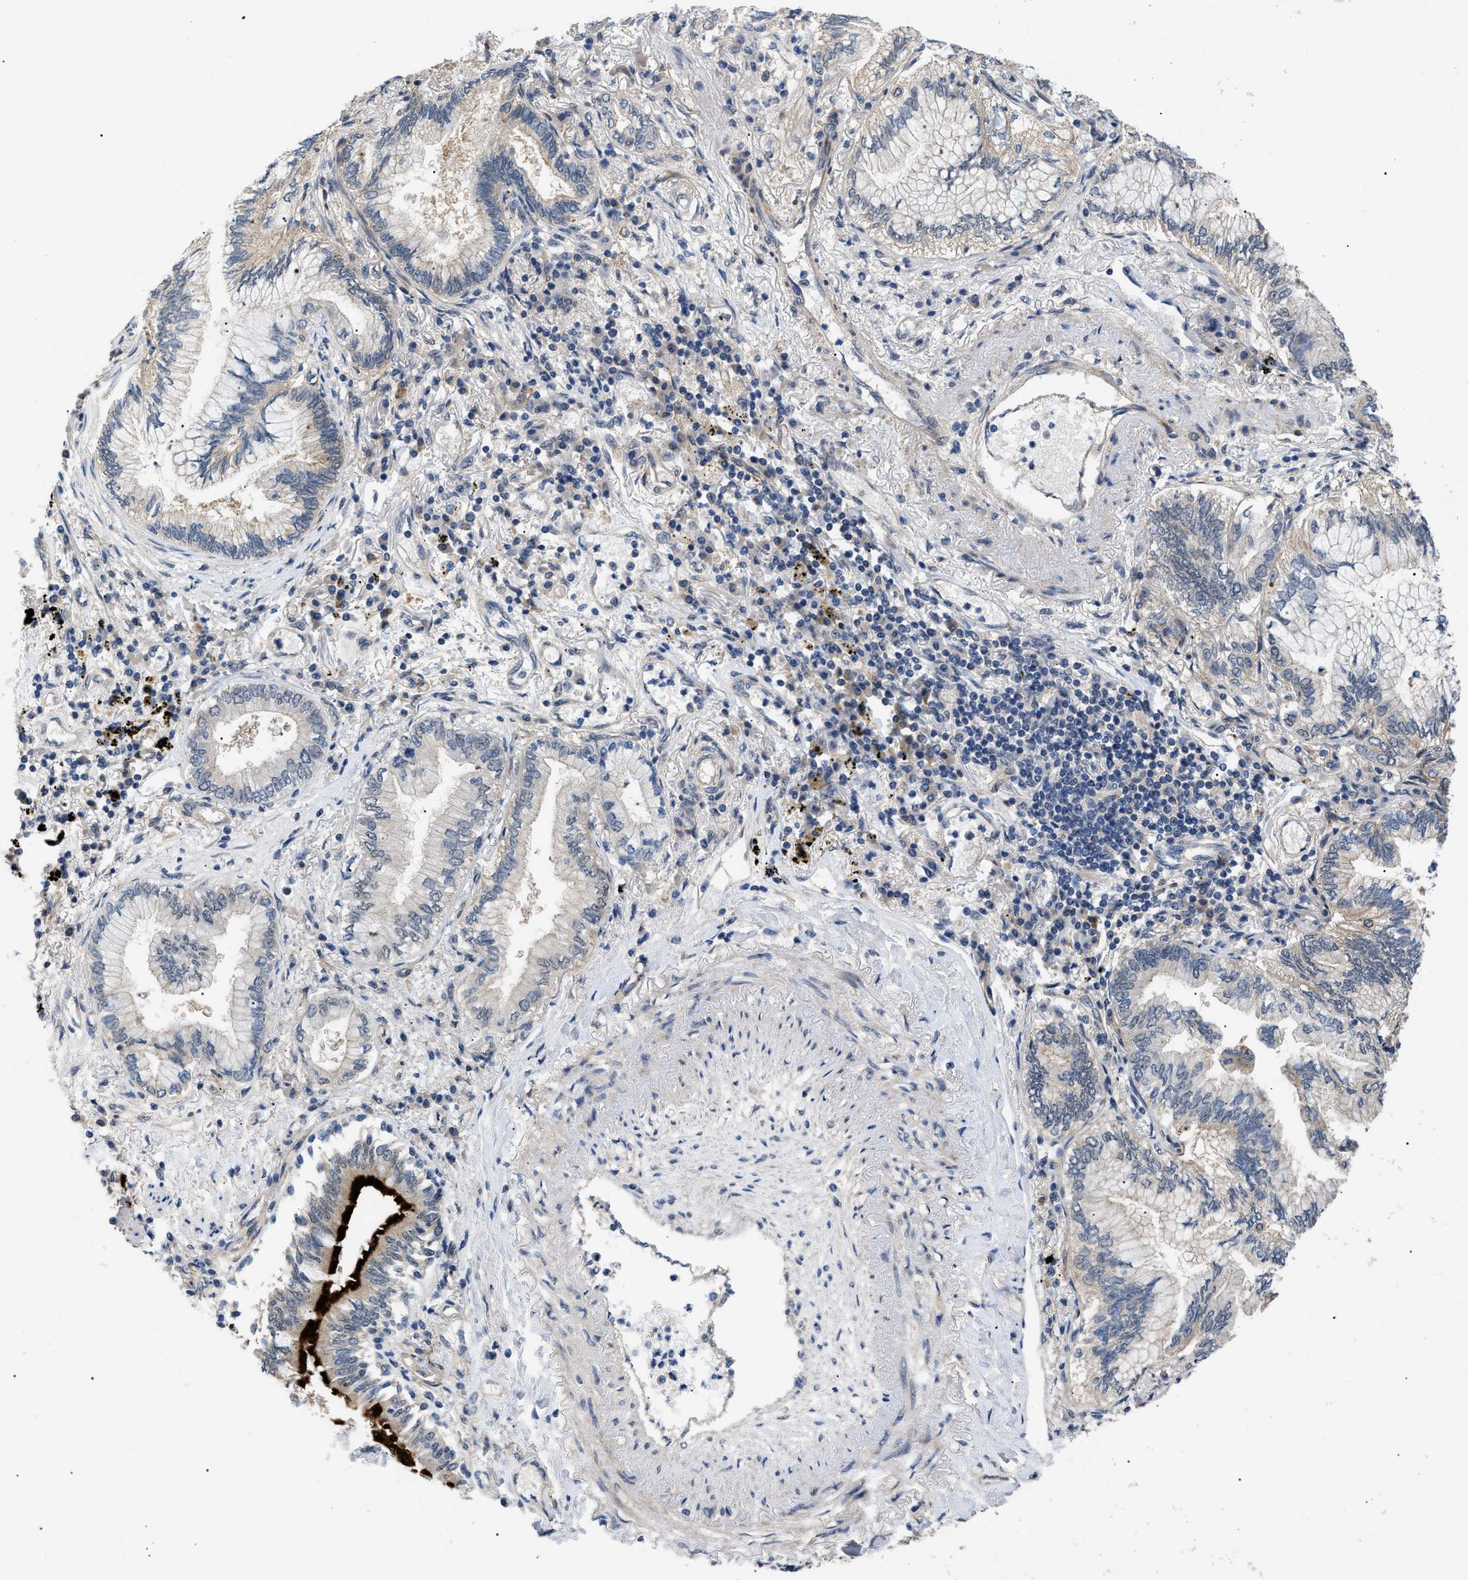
{"staining": {"intensity": "negative", "quantity": "none", "location": "none"}, "tissue": "lung cancer", "cell_type": "Tumor cells", "image_type": "cancer", "snomed": [{"axis": "morphology", "description": "Normal tissue, NOS"}, {"axis": "morphology", "description": "Adenocarcinoma, NOS"}, {"axis": "topography", "description": "Bronchus"}, {"axis": "topography", "description": "Lung"}], "caption": "Tumor cells are negative for protein expression in human lung cancer. The staining was performed using DAB (3,3'-diaminobenzidine) to visualize the protein expression in brown, while the nuclei were stained in blue with hematoxylin (Magnification: 20x).", "gene": "CRCP", "patient": {"sex": "female", "age": 70}}